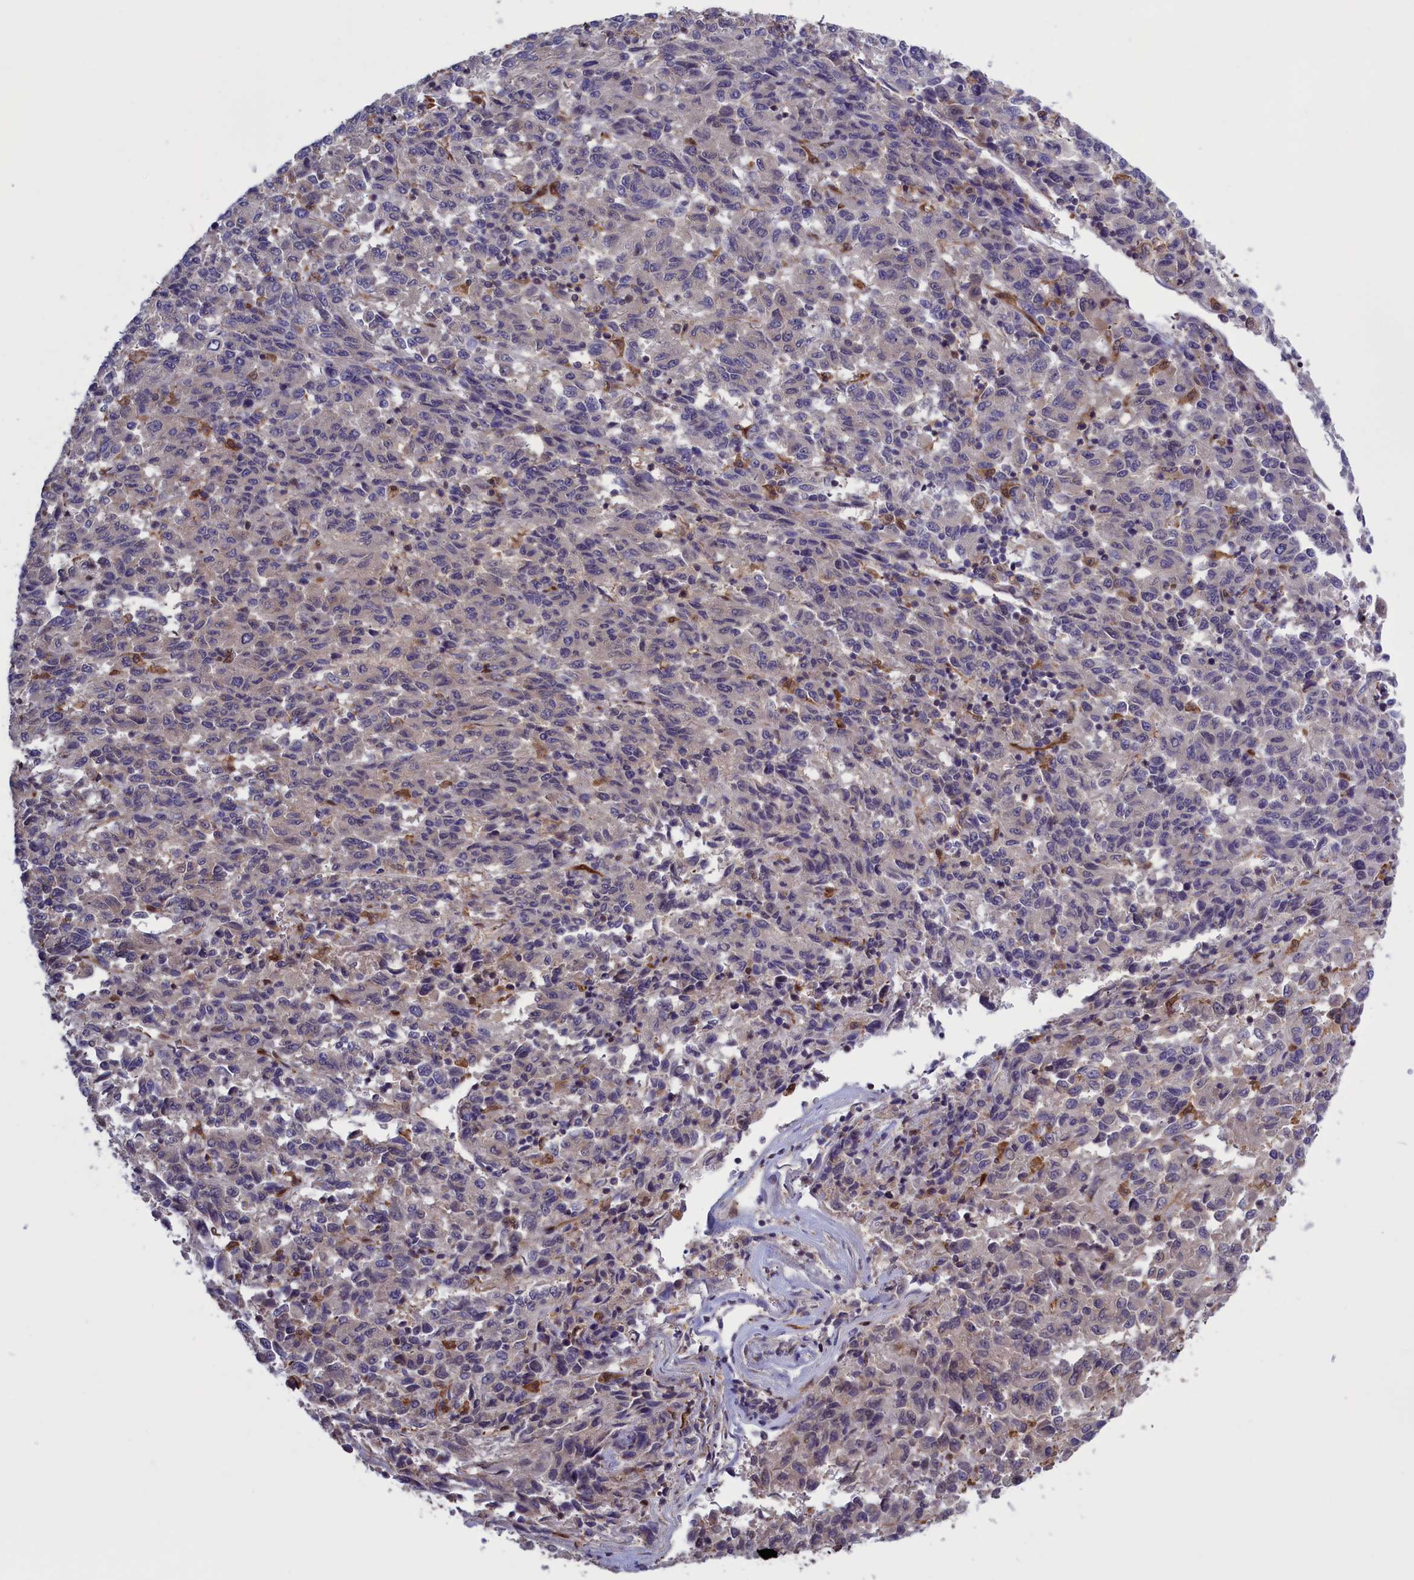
{"staining": {"intensity": "negative", "quantity": "none", "location": "none"}, "tissue": "melanoma", "cell_type": "Tumor cells", "image_type": "cancer", "snomed": [{"axis": "morphology", "description": "Malignant melanoma, Metastatic site"}, {"axis": "topography", "description": "Lung"}], "caption": "Immunohistochemistry (IHC) photomicrograph of malignant melanoma (metastatic site) stained for a protein (brown), which reveals no staining in tumor cells.", "gene": "ARHGAP18", "patient": {"sex": "male", "age": 64}}